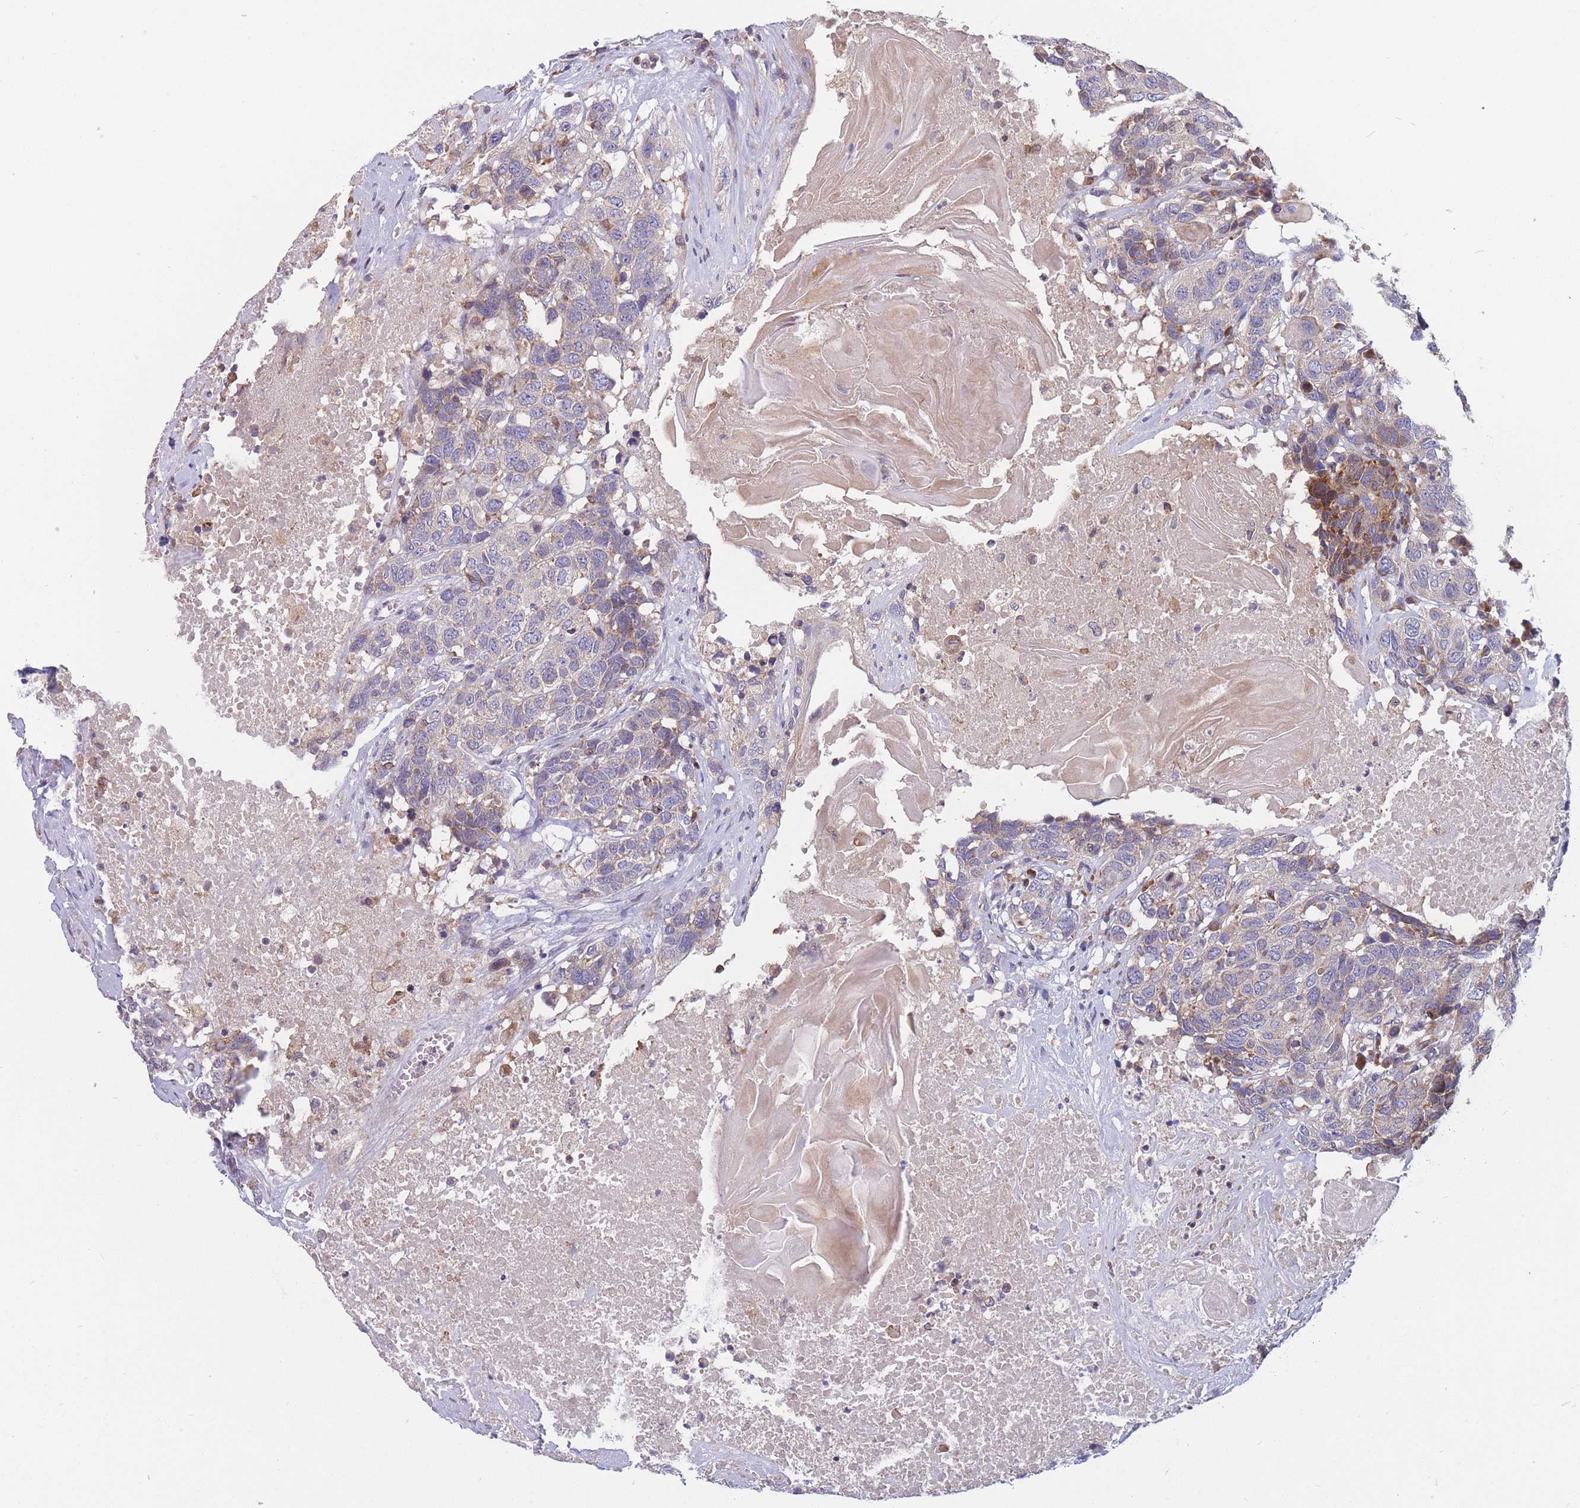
{"staining": {"intensity": "negative", "quantity": "none", "location": "none"}, "tissue": "head and neck cancer", "cell_type": "Tumor cells", "image_type": "cancer", "snomed": [{"axis": "morphology", "description": "Squamous cell carcinoma, NOS"}, {"axis": "topography", "description": "Head-Neck"}], "caption": "DAB (3,3'-diaminobenzidine) immunohistochemical staining of human head and neck cancer (squamous cell carcinoma) reveals no significant positivity in tumor cells. The staining was performed using DAB (3,3'-diaminobenzidine) to visualize the protein expression in brown, while the nuclei were stained in blue with hematoxylin (Magnification: 20x).", "gene": "TMEM131L", "patient": {"sex": "male", "age": 66}}